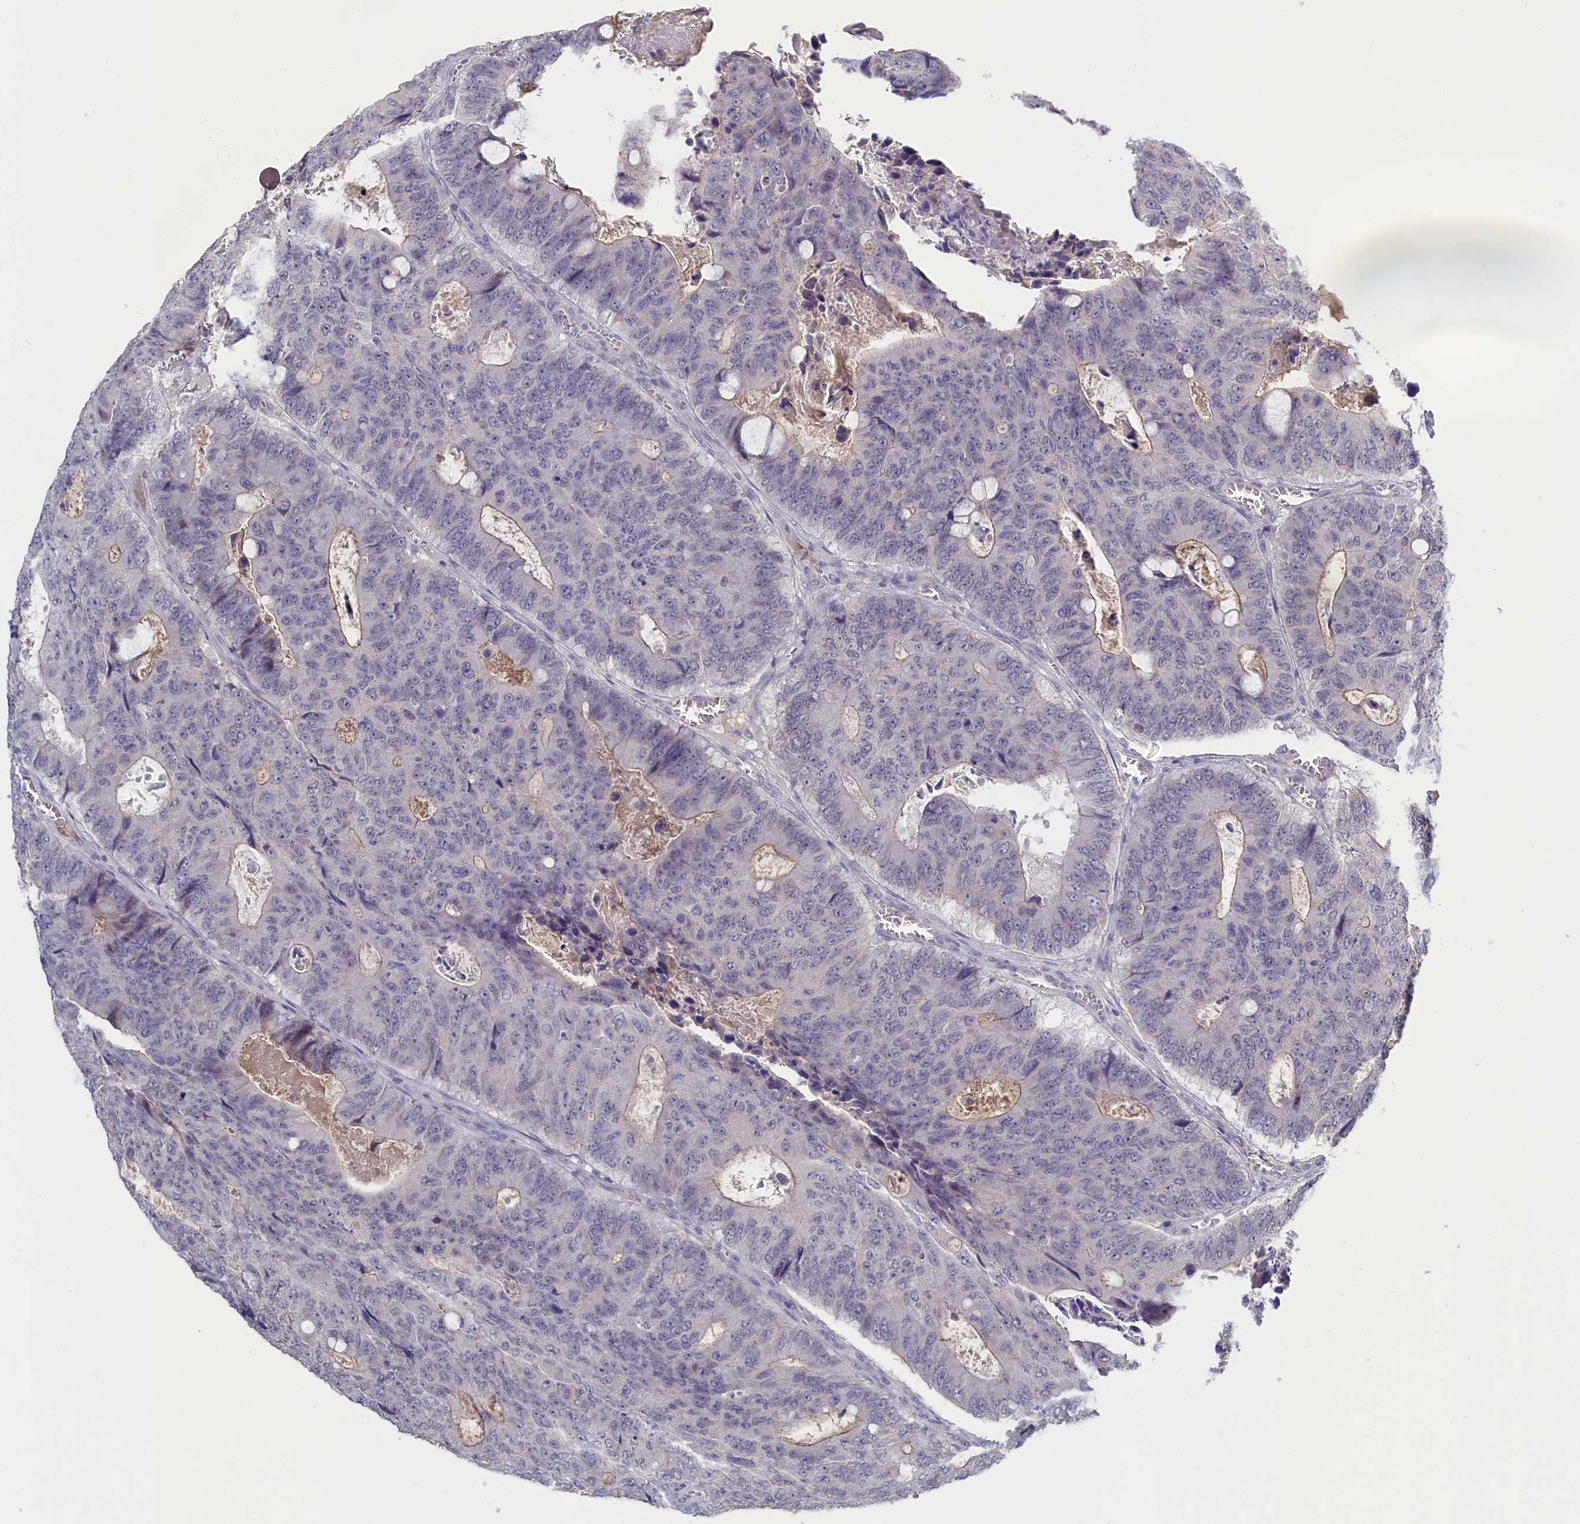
{"staining": {"intensity": "negative", "quantity": "none", "location": "none"}, "tissue": "colorectal cancer", "cell_type": "Tumor cells", "image_type": "cancer", "snomed": [{"axis": "morphology", "description": "Adenocarcinoma, NOS"}, {"axis": "topography", "description": "Colon"}], "caption": "DAB (3,3'-diaminobenzidine) immunohistochemical staining of human colorectal cancer reveals no significant staining in tumor cells.", "gene": "CELF5", "patient": {"sex": "male", "age": 87}}